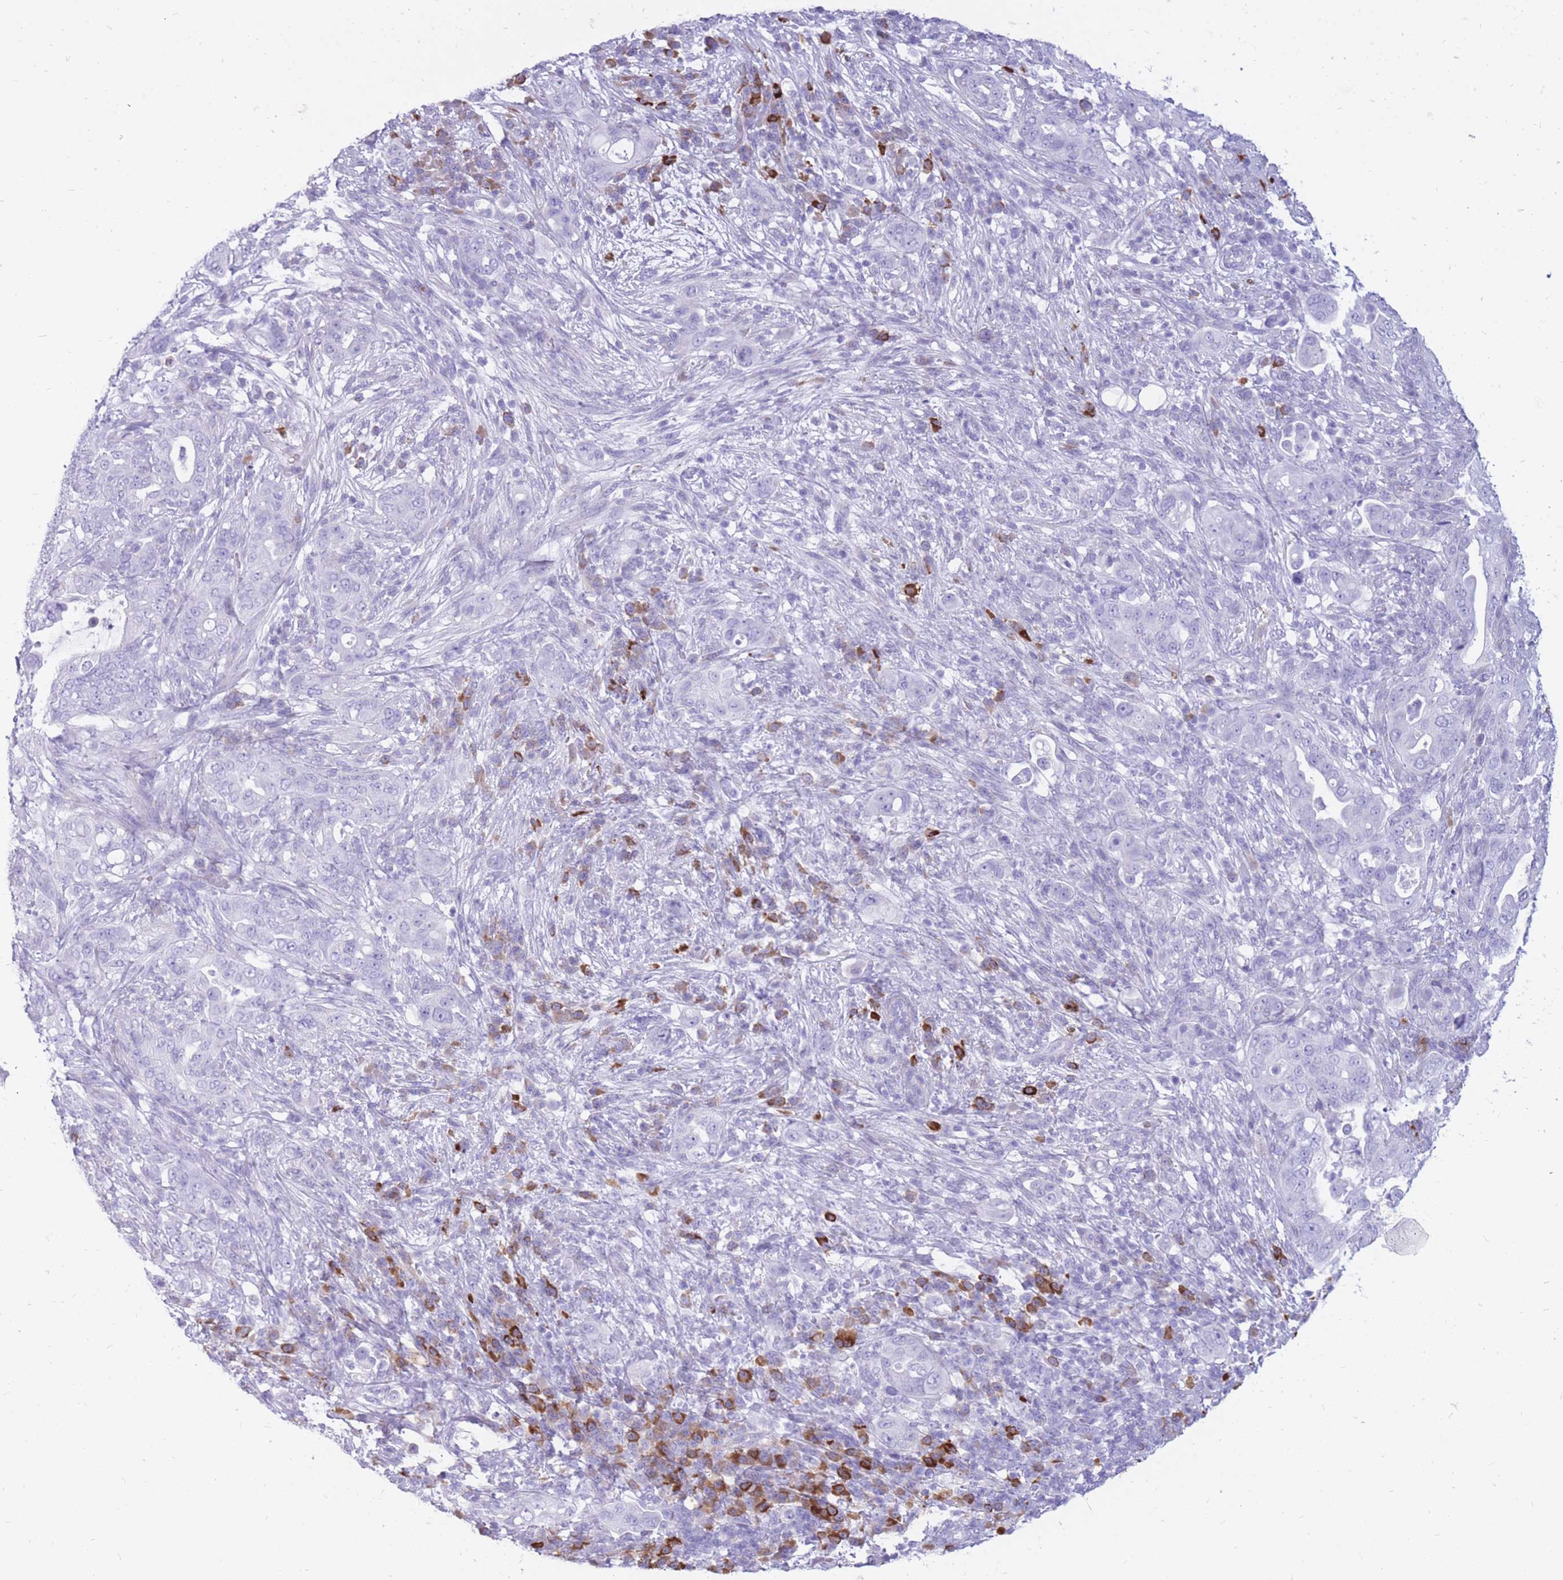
{"staining": {"intensity": "negative", "quantity": "none", "location": "none"}, "tissue": "pancreatic cancer", "cell_type": "Tumor cells", "image_type": "cancer", "snomed": [{"axis": "morphology", "description": "Adenocarcinoma, NOS"}, {"axis": "topography", "description": "Pancreas"}], "caption": "High power microscopy micrograph of an IHC photomicrograph of adenocarcinoma (pancreatic), revealing no significant expression in tumor cells.", "gene": "ZFP37", "patient": {"sex": "female", "age": 63}}